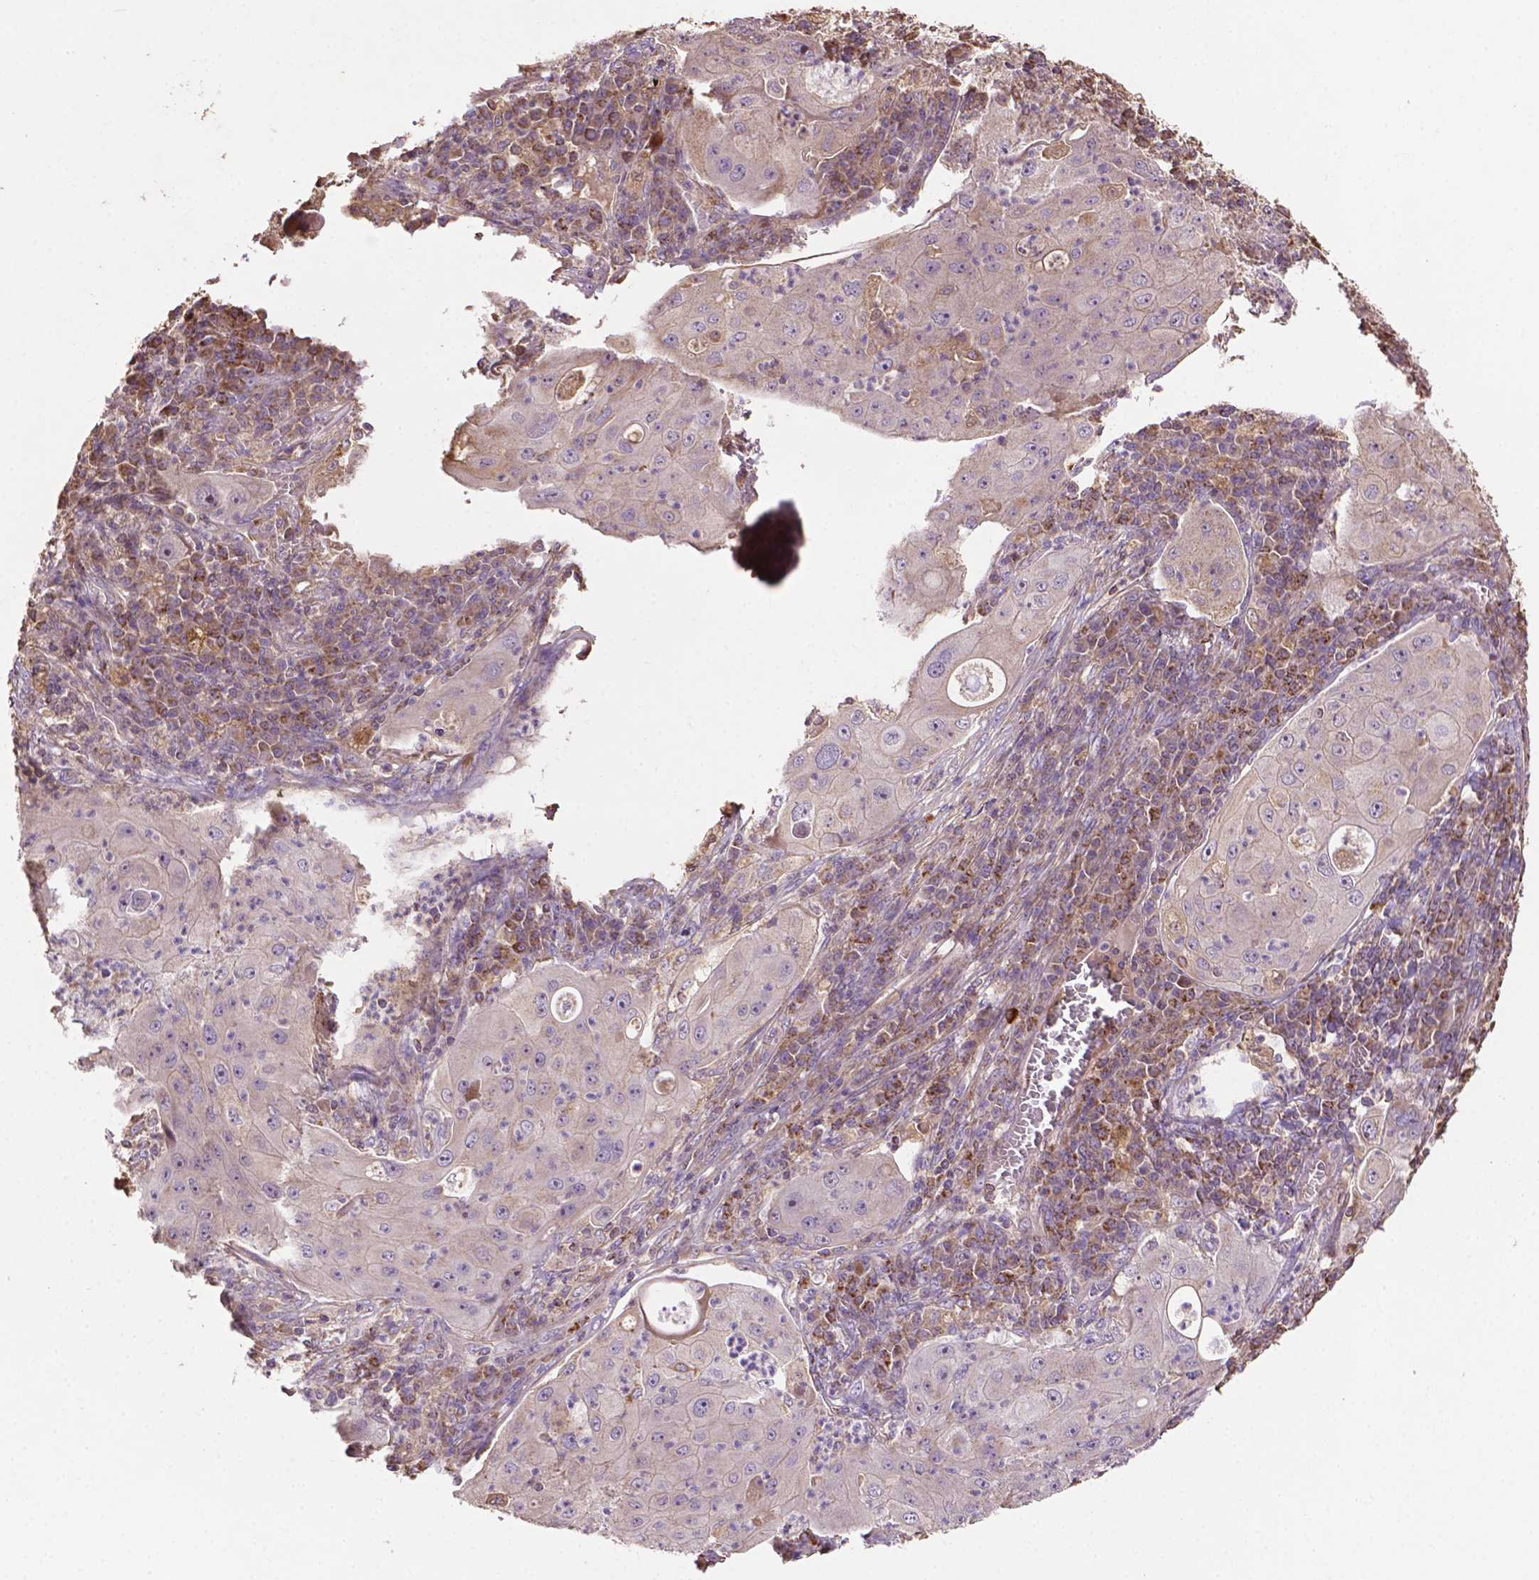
{"staining": {"intensity": "negative", "quantity": "none", "location": "none"}, "tissue": "lung cancer", "cell_type": "Tumor cells", "image_type": "cancer", "snomed": [{"axis": "morphology", "description": "Squamous cell carcinoma, NOS"}, {"axis": "topography", "description": "Lung"}], "caption": "A histopathology image of lung cancer stained for a protein shows no brown staining in tumor cells. (DAB immunohistochemistry, high magnification).", "gene": "LRR1", "patient": {"sex": "female", "age": 59}}